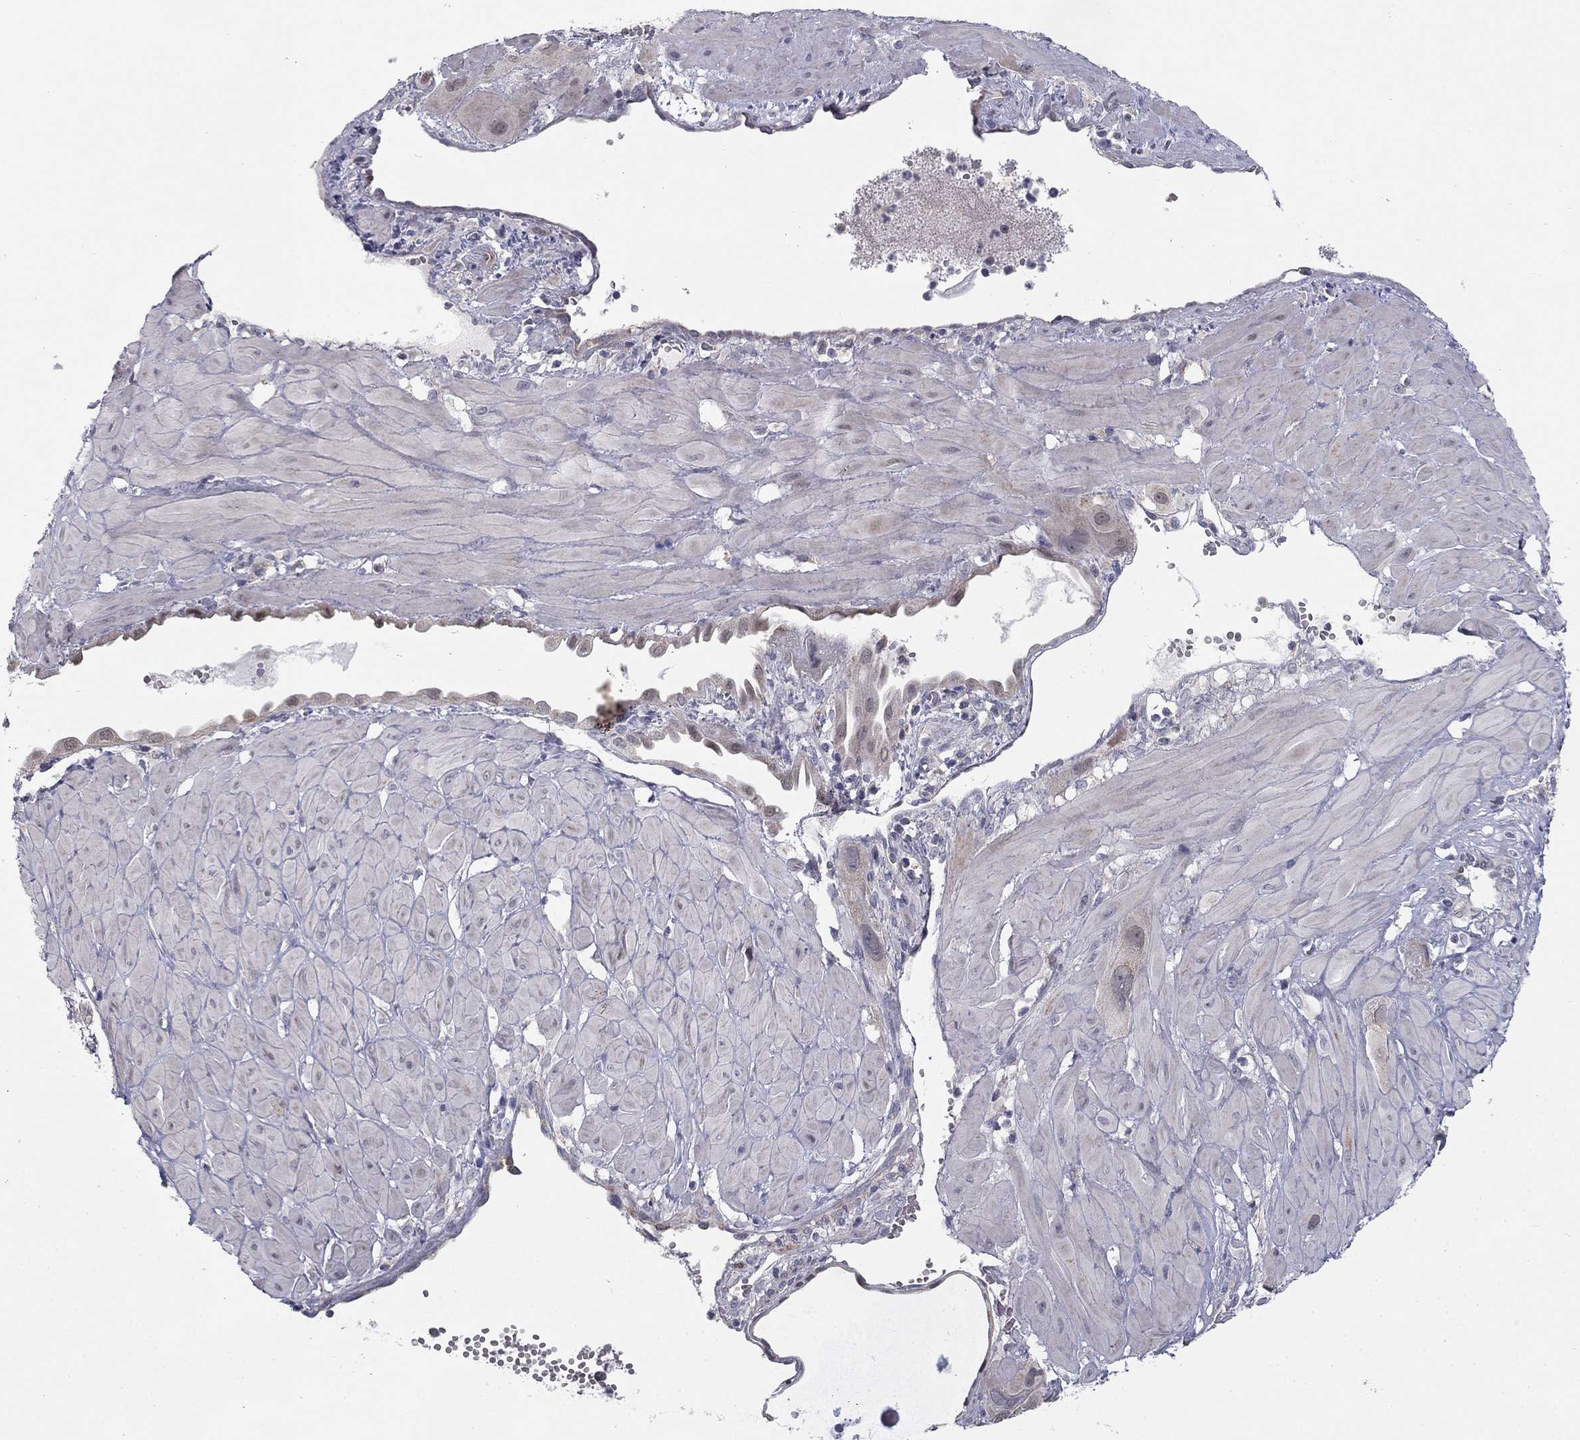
{"staining": {"intensity": "negative", "quantity": "none", "location": "none"}, "tissue": "cervical cancer", "cell_type": "Tumor cells", "image_type": "cancer", "snomed": [{"axis": "morphology", "description": "Squamous cell carcinoma, NOS"}, {"axis": "topography", "description": "Cervix"}], "caption": "Micrograph shows no protein positivity in tumor cells of cervical cancer (squamous cell carcinoma) tissue.", "gene": "SLC2A9", "patient": {"sex": "female", "age": 34}}